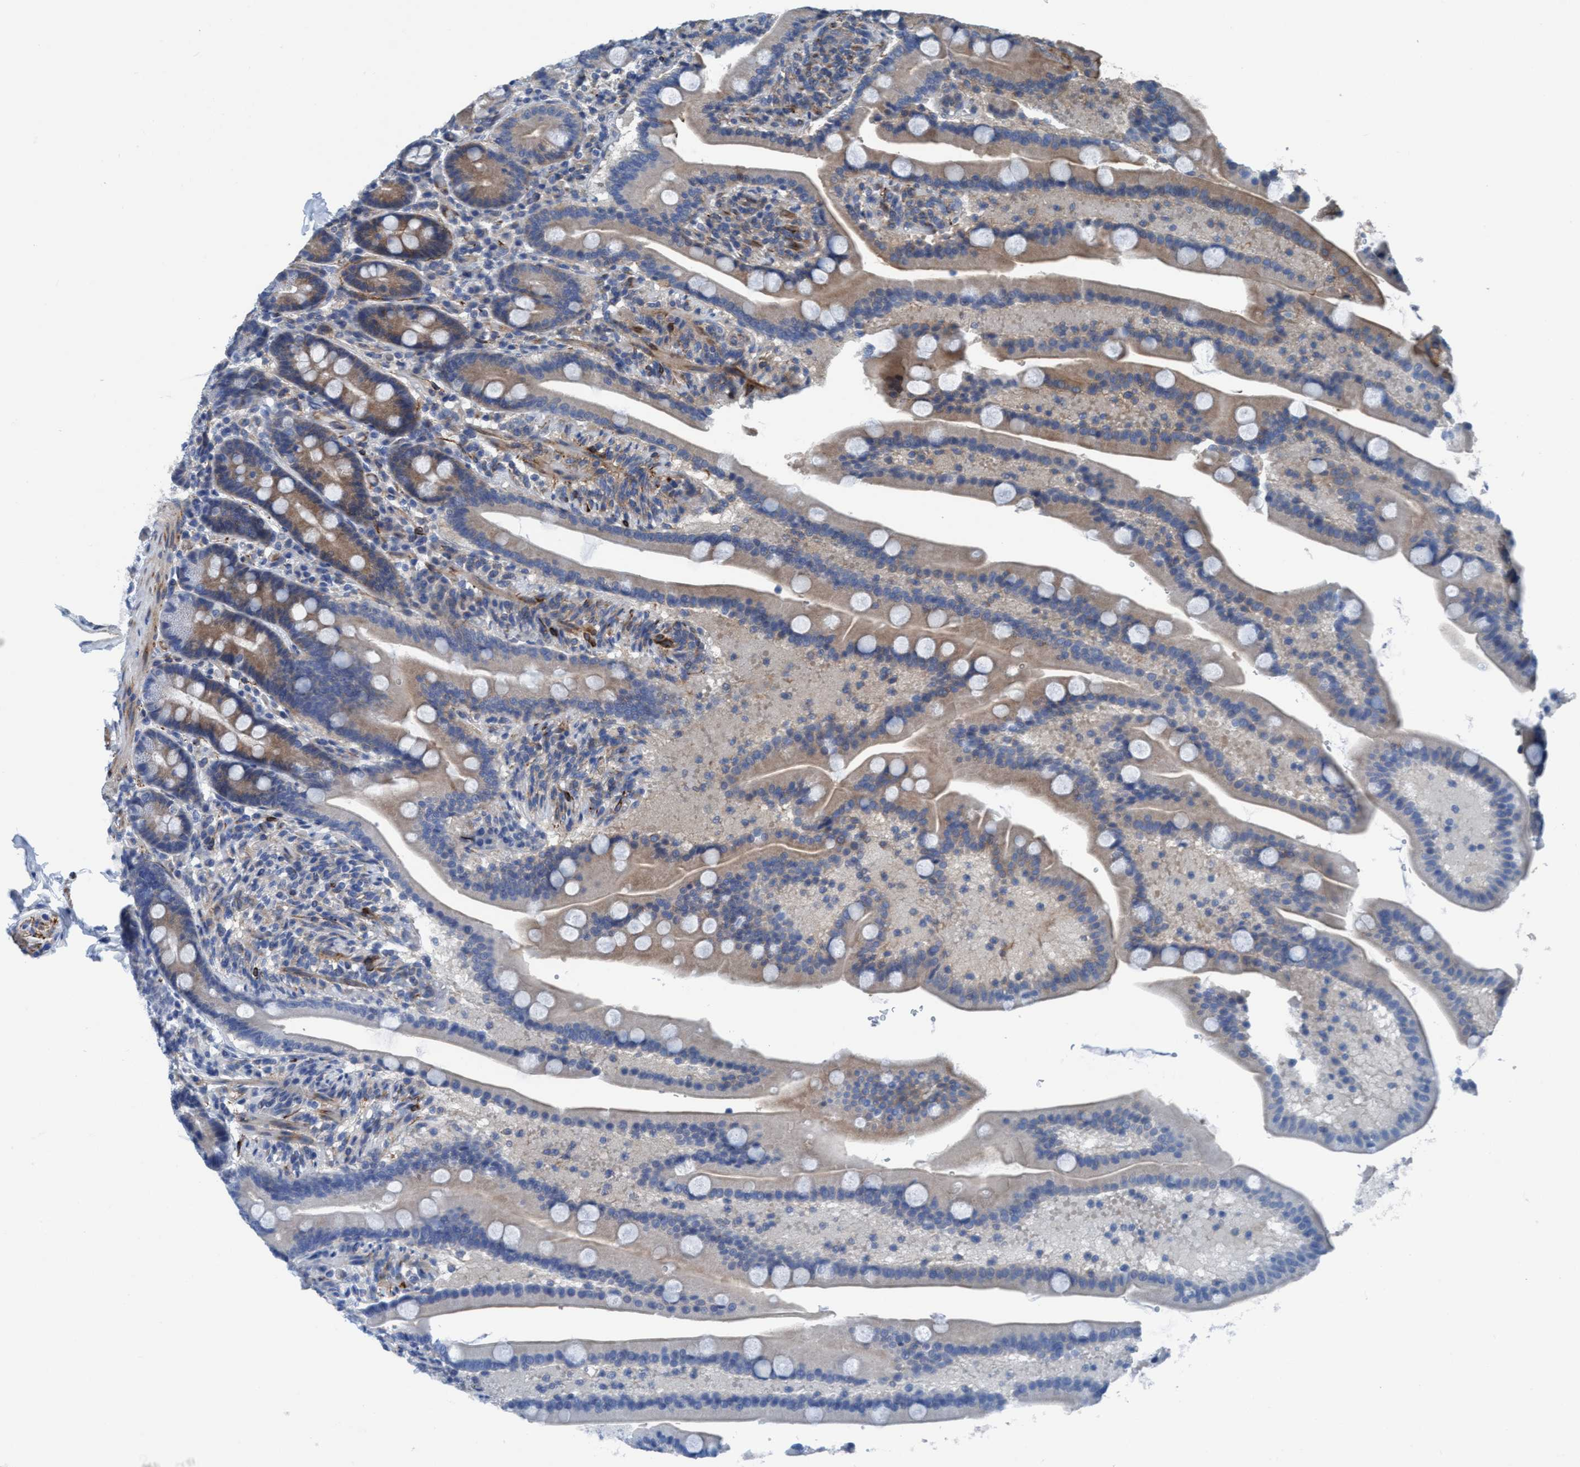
{"staining": {"intensity": "moderate", "quantity": ">75%", "location": "cytoplasmic/membranous"}, "tissue": "duodenum", "cell_type": "Glandular cells", "image_type": "normal", "snomed": [{"axis": "morphology", "description": "Normal tissue, NOS"}, {"axis": "topography", "description": "Duodenum"}], "caption": "An image of human duodenum stained for a protein demonstrates moderate cytoplasmic/membranous brown staining in glandular cells. (DAB (3,3'-diaminobenzidine) IHC with brightfield microscopy, high magnification).", "gene": "NMT1", "patient": {"sex": "male", "age": 54}}